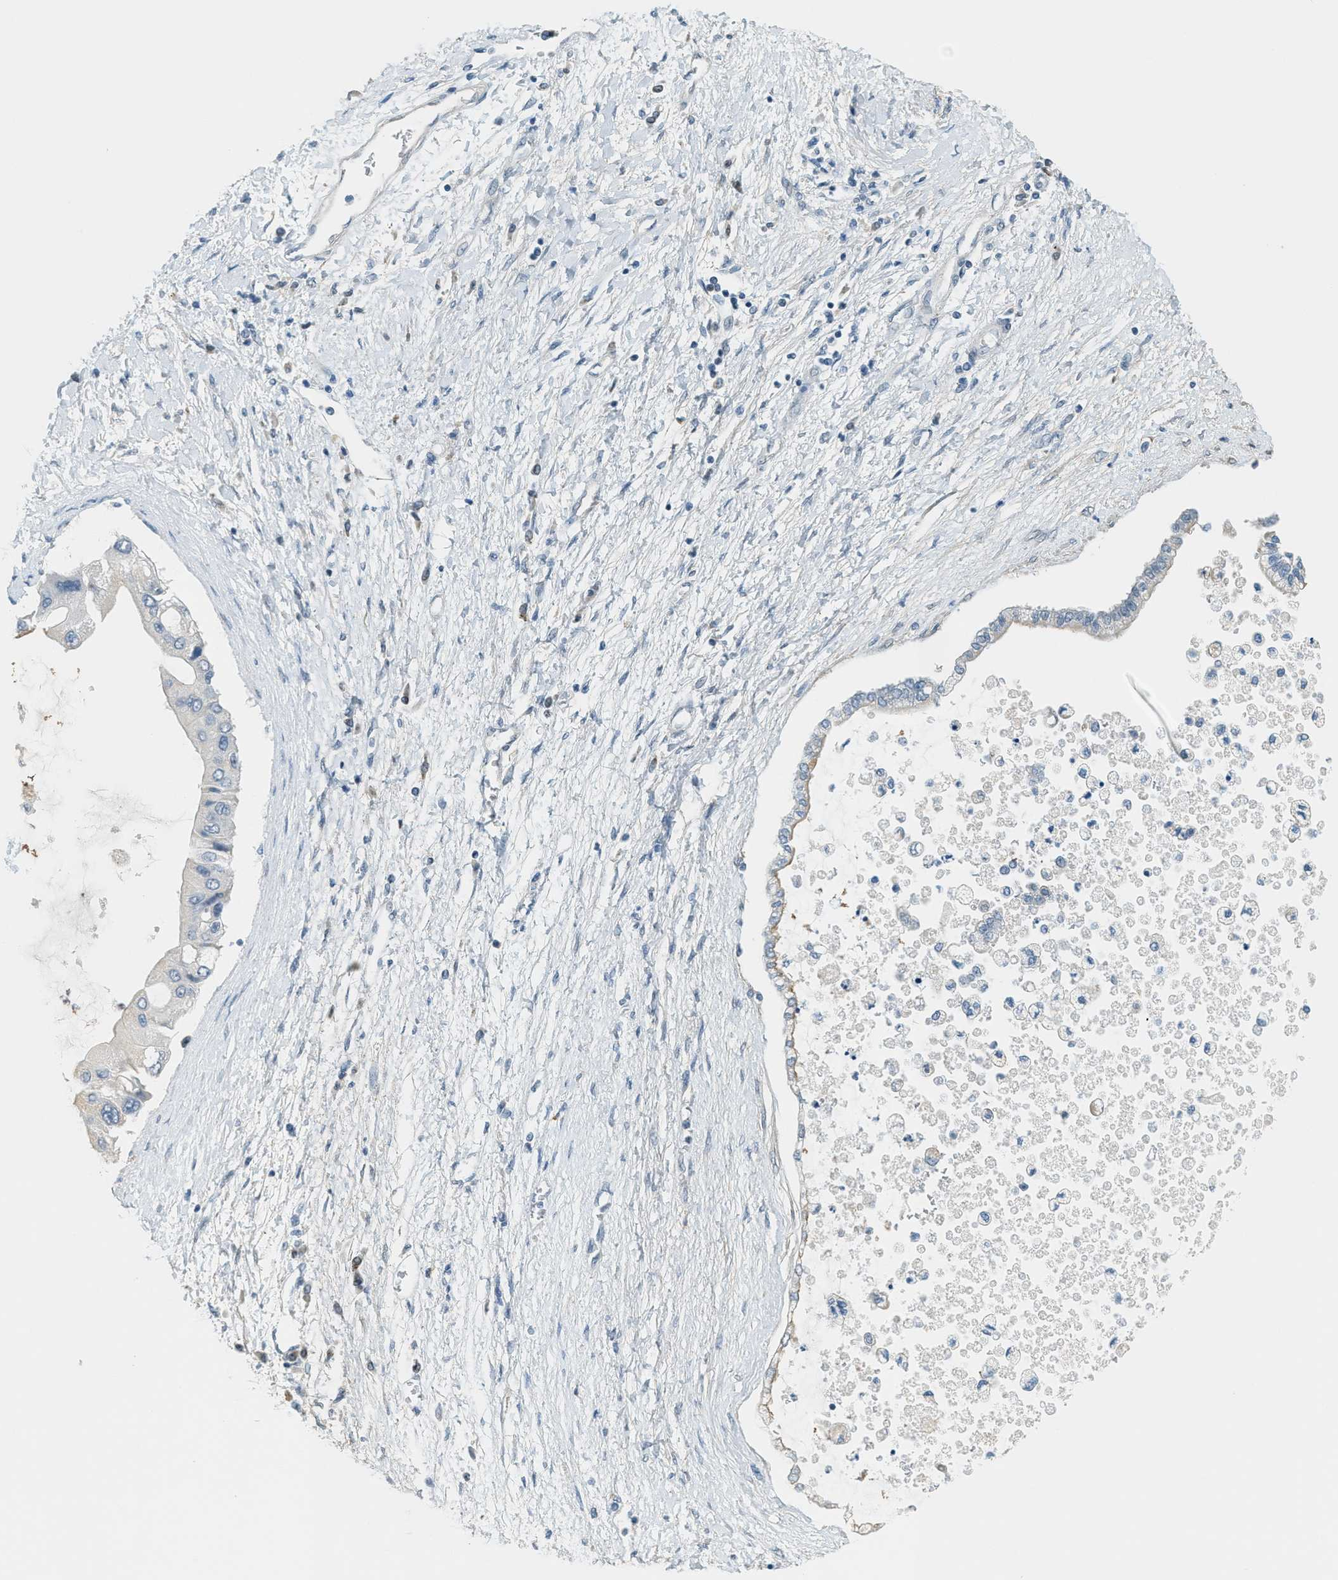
{"staining": {"intensity": "negative", "quantity": "none", "location": "none"}, "tissue": "liver cancer", "cell_type": "Tumor cells", "image_type": "cancer", "snomed": [{"axis": "morphology", "description": "Cholangiocarcinoma"}, {"axis": "topography", "description": "Liver"}], "caption": "Tumor cells are negative for protein expression in human cholangiocarcinoma (liver).", "gene": "TCF3", "patient": {"sex": "male", "age": 50}}